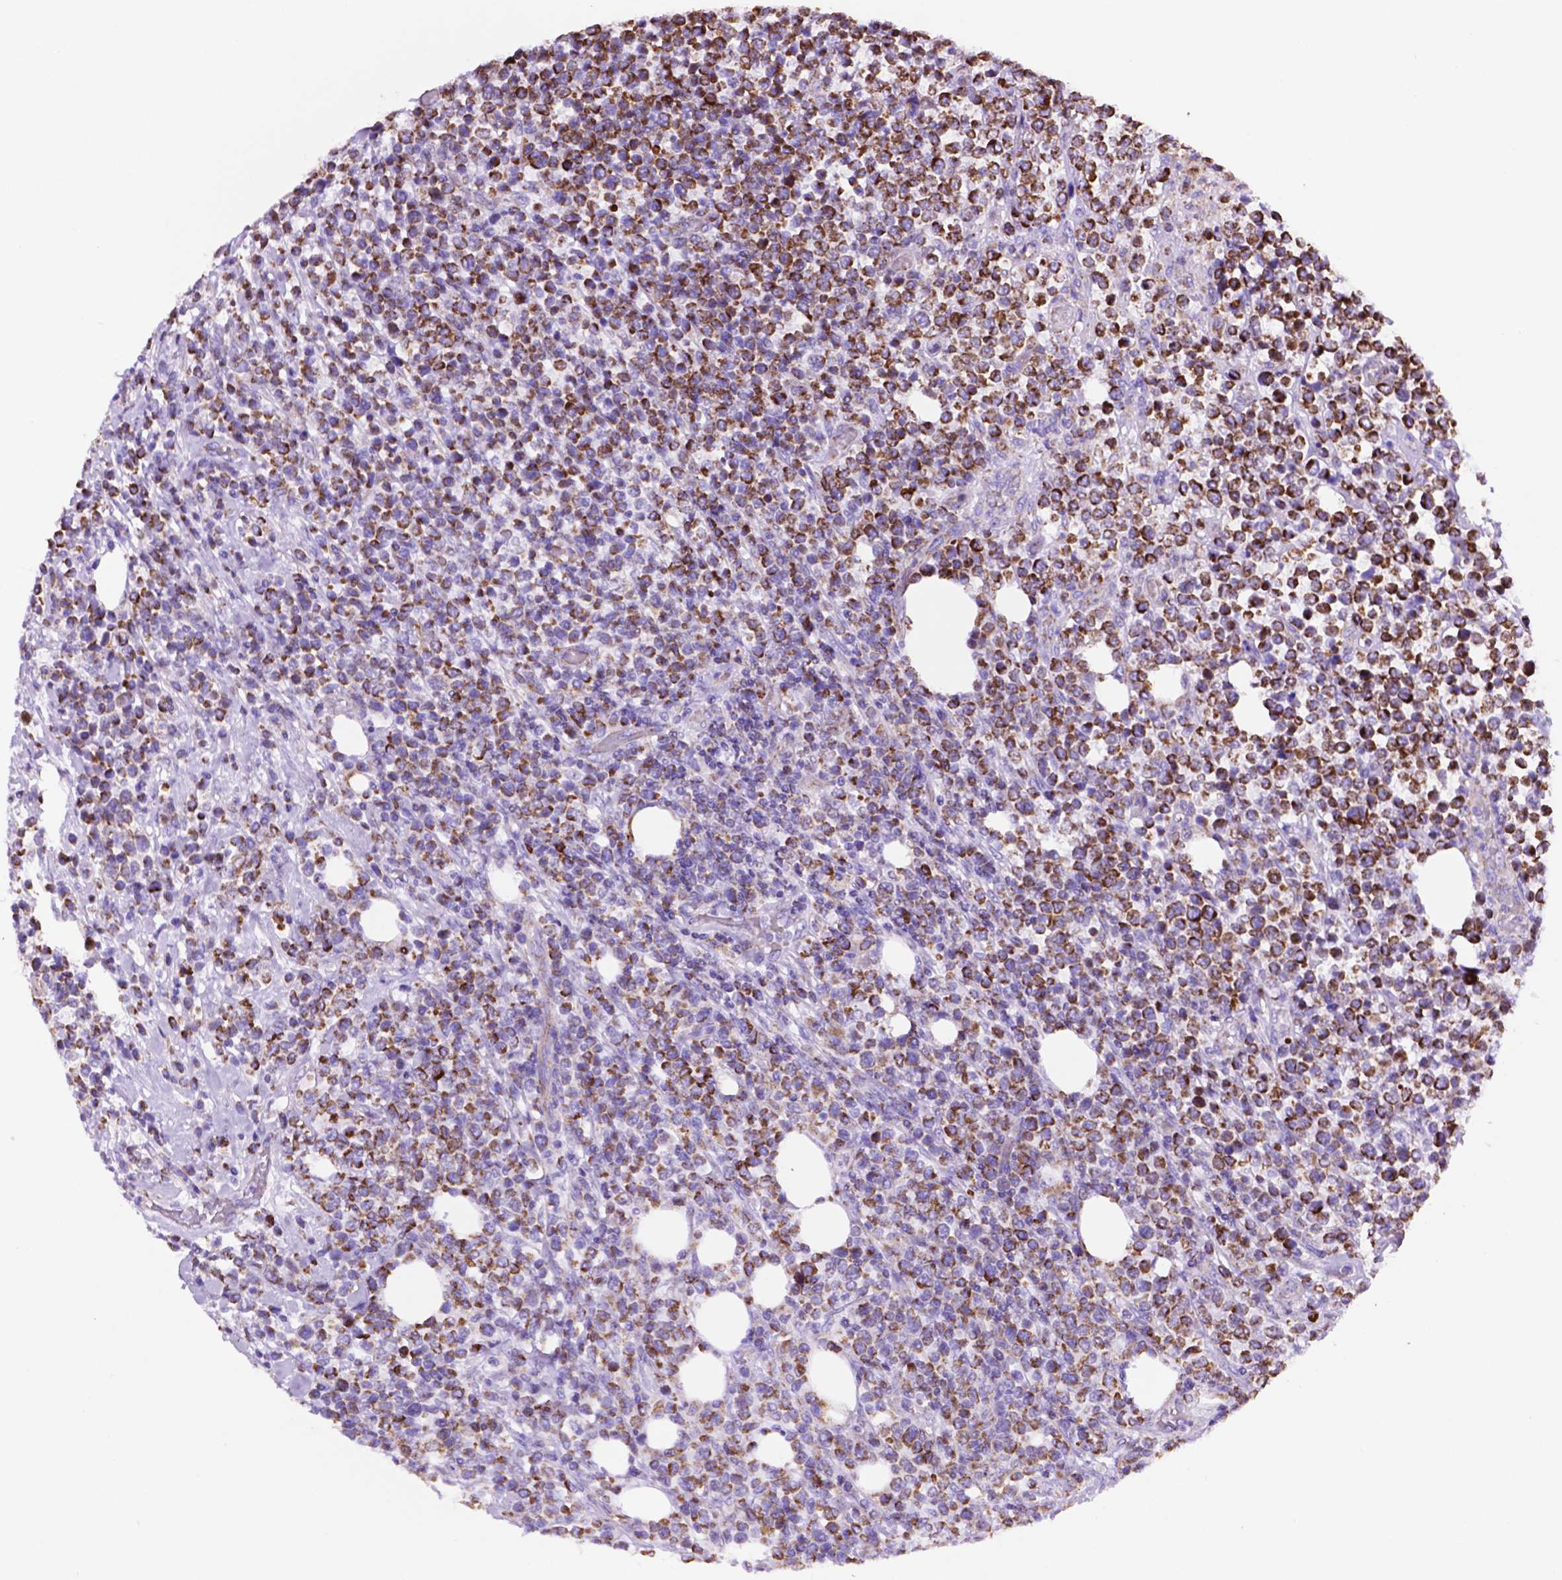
{"staining": {"intensity": "strong", "quantity": "25%-75%", "location": "cytoplasmic/membranous"}, "tissue": "lymphoma", "cell_type": "Tumor cells", "image_type": "cancer", "snomed": [{"axis": "morphology", "description": "Malignant lymphoma, non-Hodgkin's type, High grade"}, {"axis": "topography", "description": "Soft tissue"}], "caption": "Immunohistochemical staining of lymphoma exhibits strong cytoplasmic/membranous protein staining in about 25%-75% of tumor cells.", "gene": "GDPD5", "patient": {"sex": "female", "age": 56}}